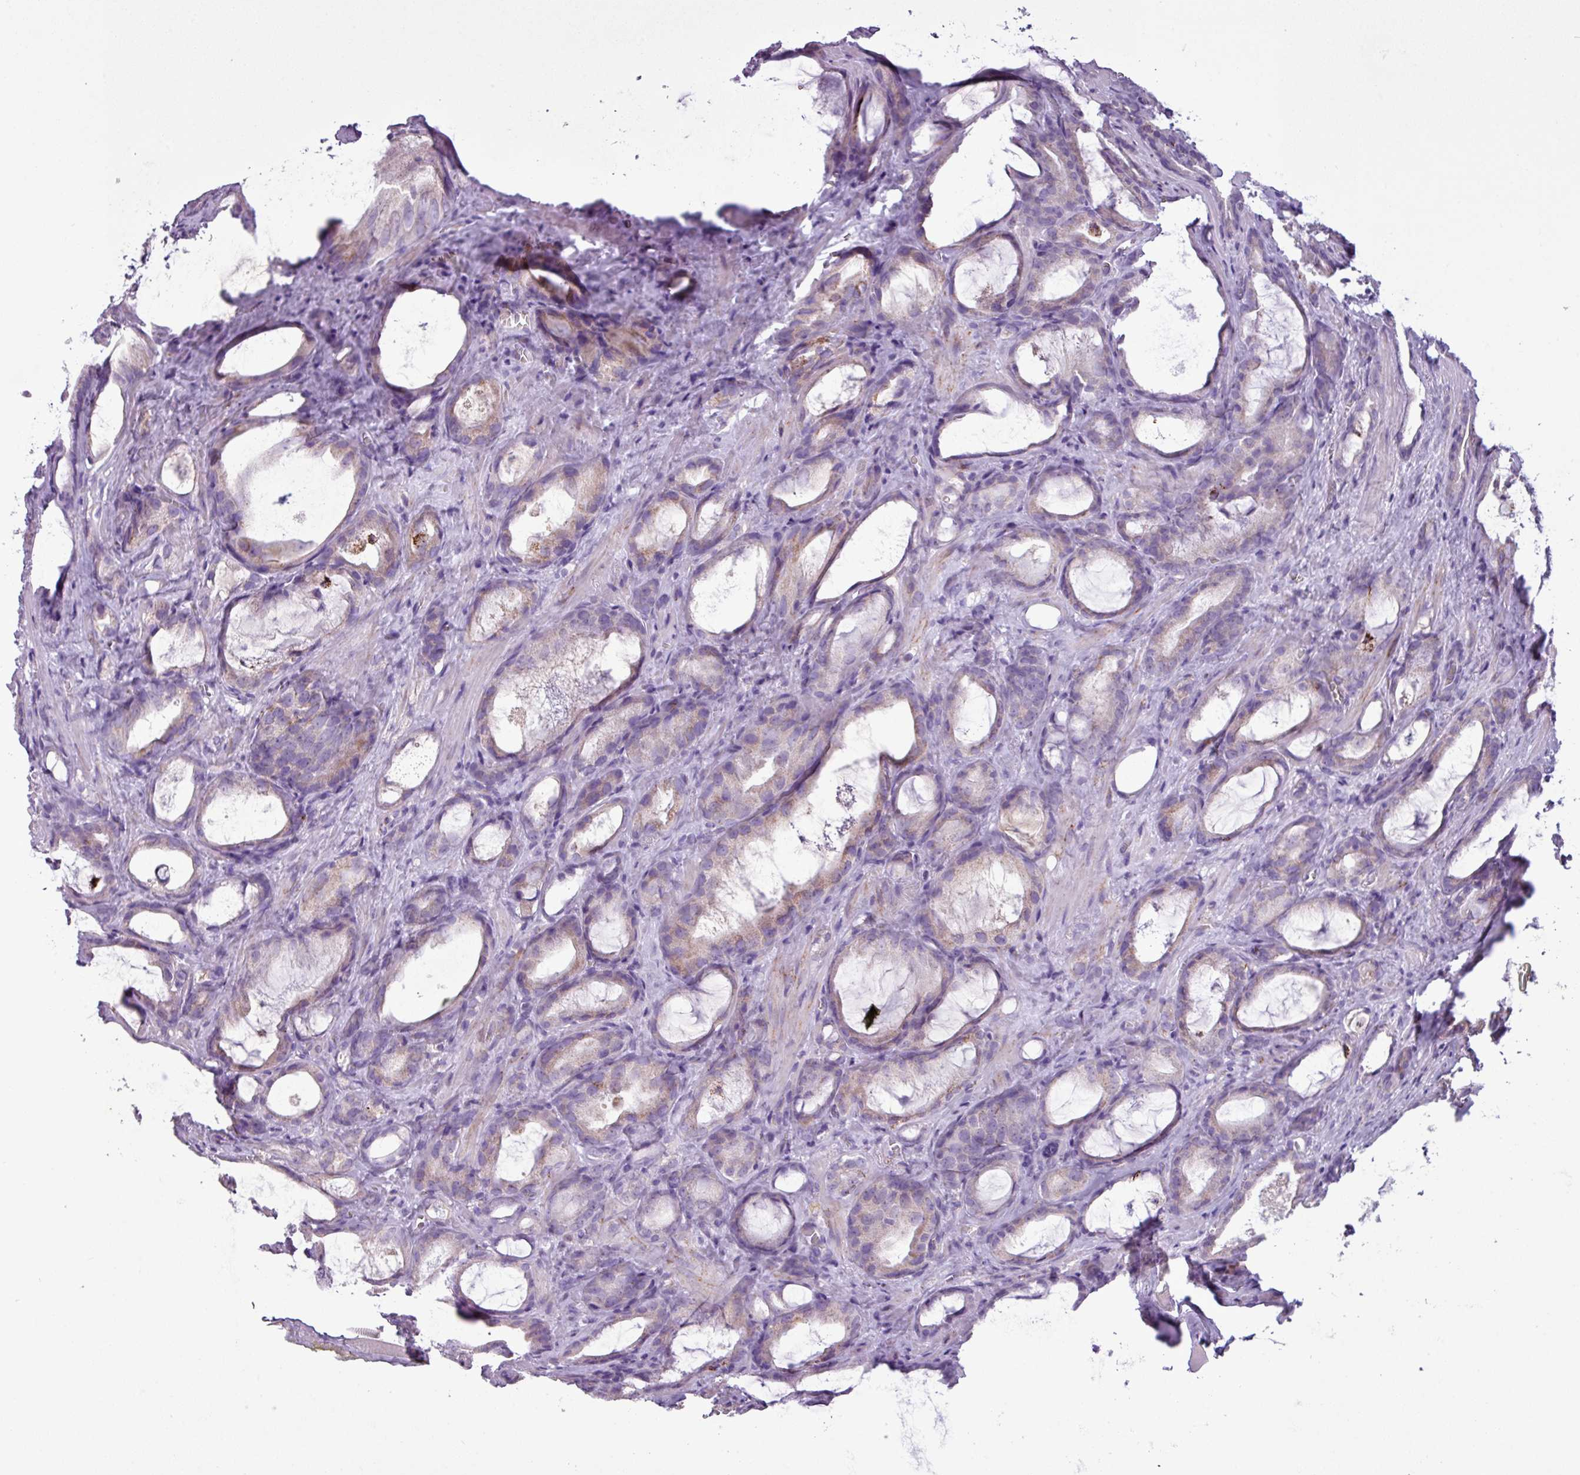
{"staining": {"intensity": "weak", "quantity": "25%-75%", "location": "cytoplasmic/membranous"}, "tissue": "prostate cancer", "cell_type": "Tumor cells", "image_type": "cancer", "snomed": [{"axis": "morphology", "description": "Adenocarcinoma, High grade"}, {"axis": "topography", "description": "Prostate"}], "caption": "Tumor cells exhibit weak cytoplasmic/membranous staining in approximately 25%-75% of cells in prostate cancer.", "gene": "ZNF667", "patient": {"sex": "male", "age": 72}}